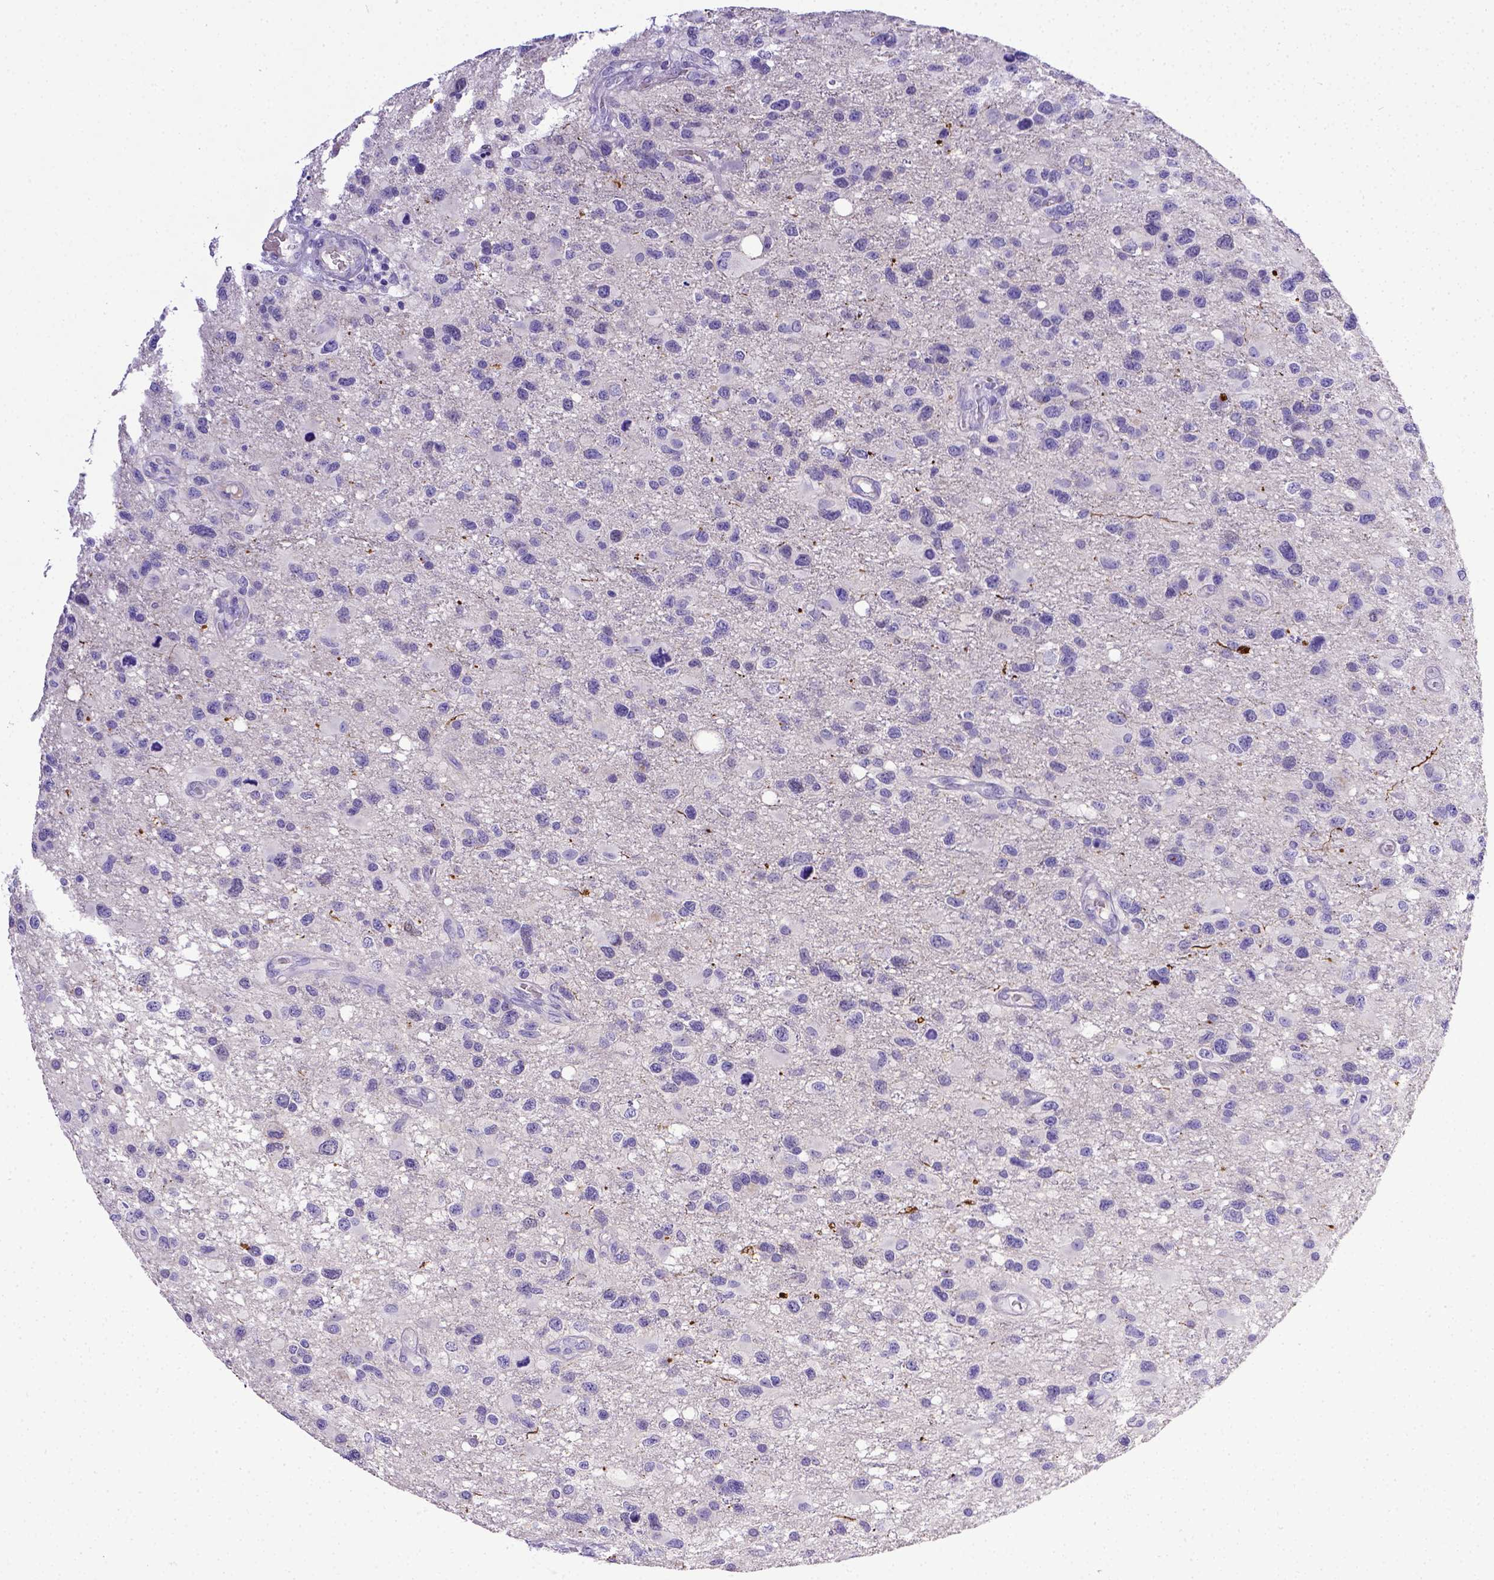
{"staining": {"intensity": "negative", "quantity": "none", "location": "none"}, "tissue": "glioma", "cell_type": "Tumor cells", "image_type": "cancer", "snomed": [{"axis": "morphology", "description": "Glioma, malignant, NOS"}, {"axis": "morphology", "description": "Glioma, malignant, High grade"}, {"axis": "topography", "description": "Brain"}], "caption": "This is an immunohistochemistry (IHC) micrograph of human glioma (malignant). There is no staining in tumor cells.", "gene": "BTN1A1", "patient": {"sex": "female", "age": 71}}